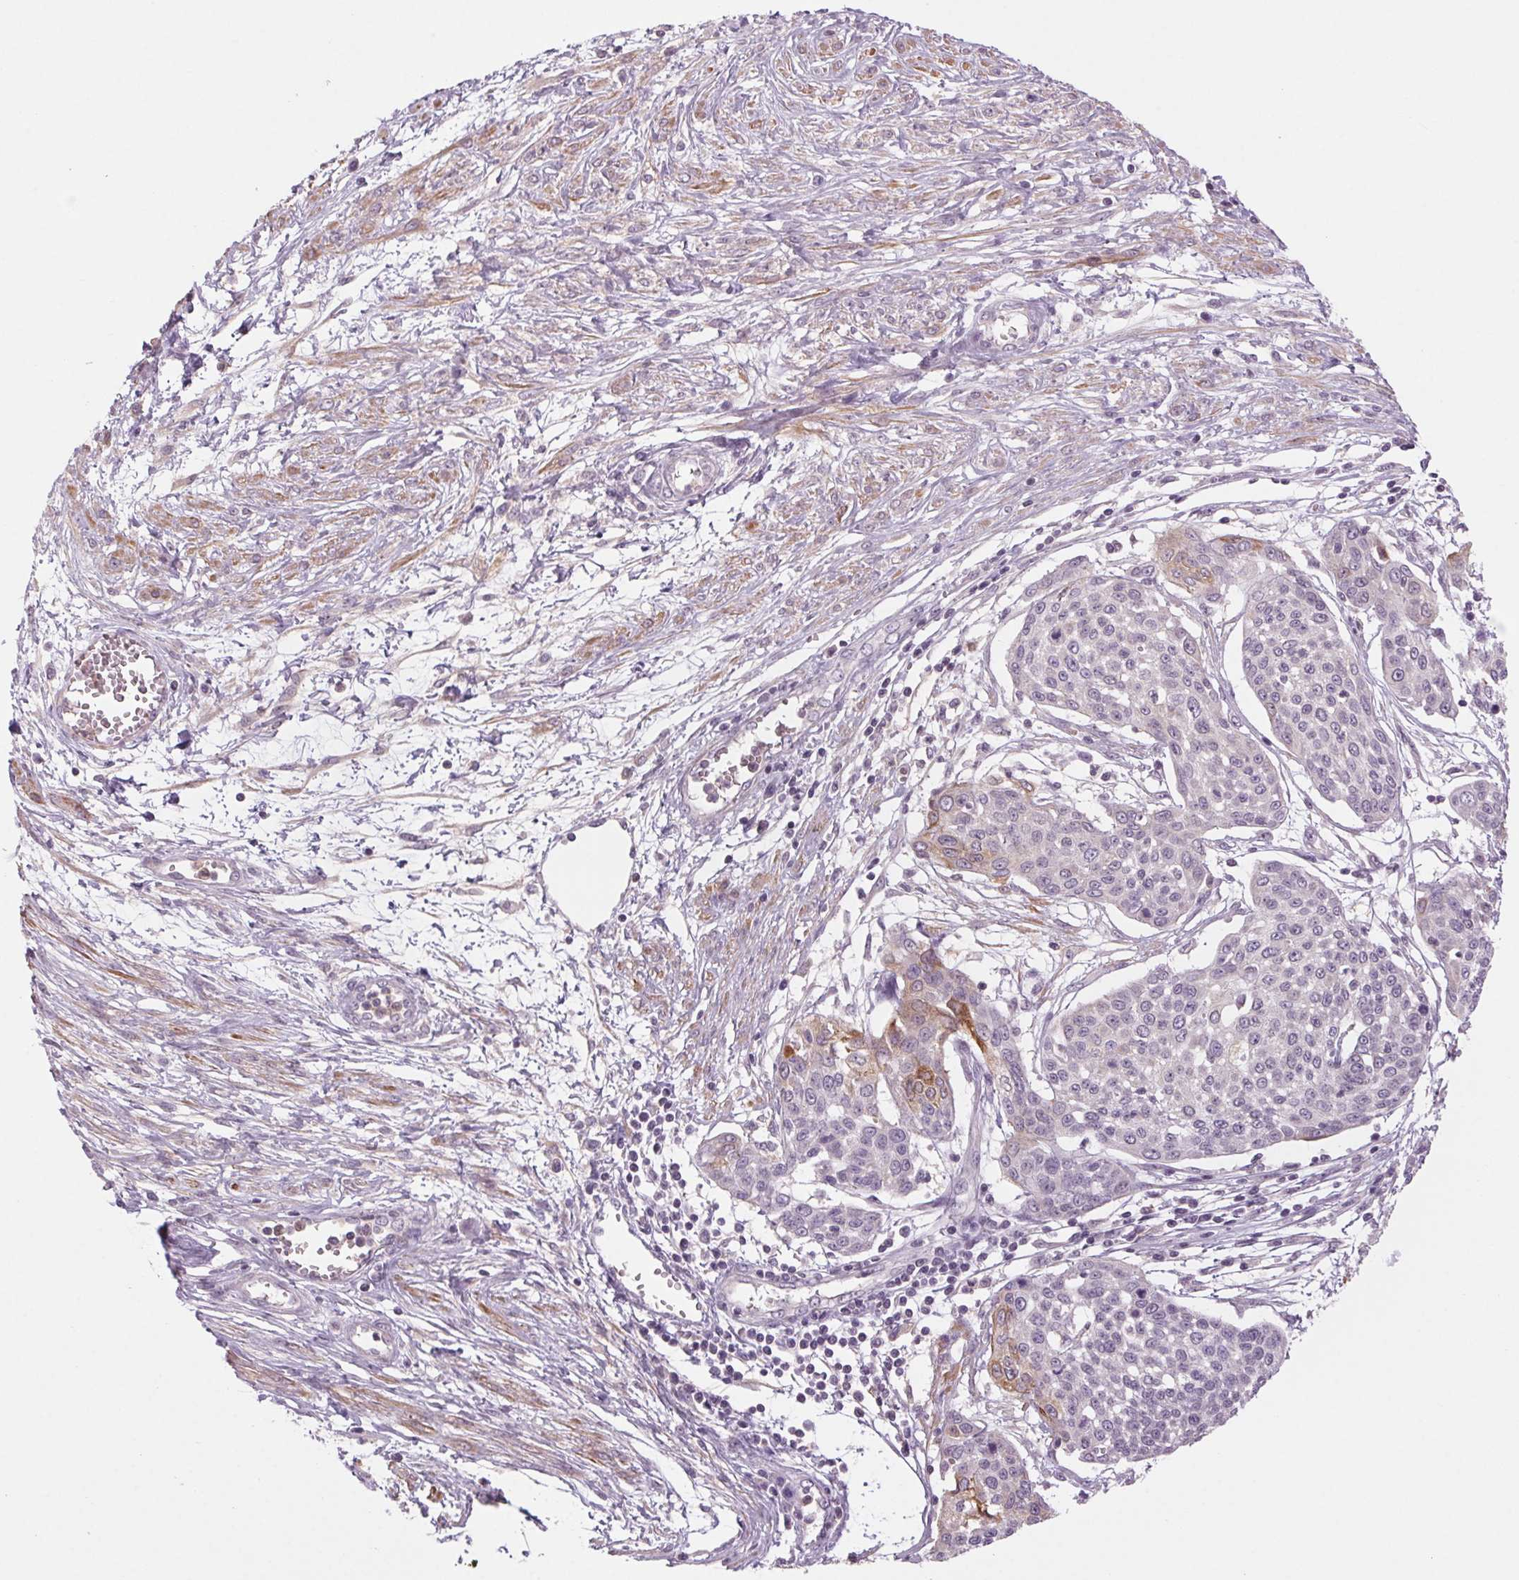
{"staining": {"intensity": "moderate", "quantity": "<25%", "location": "cytoplasmic/membranous"}, "tissue": "cervical cancer", "cell_type": "Tumor cells", "image_type": "cancer", "snomed": [{"axis": "morphology", "description": "Squamous cell carcinoma, NOS"}, {"axis": "topography", "description": "Cervix"}], "caption": "This histopathology image exhibits immunohistochemistry (IHC) staining of human cervical cancer, with low moderate cytoplasmic/membranous expression in about <25% of tumor cells.", "gene": "HHLA2", "patient": {"sex": "female", "age": 34}}